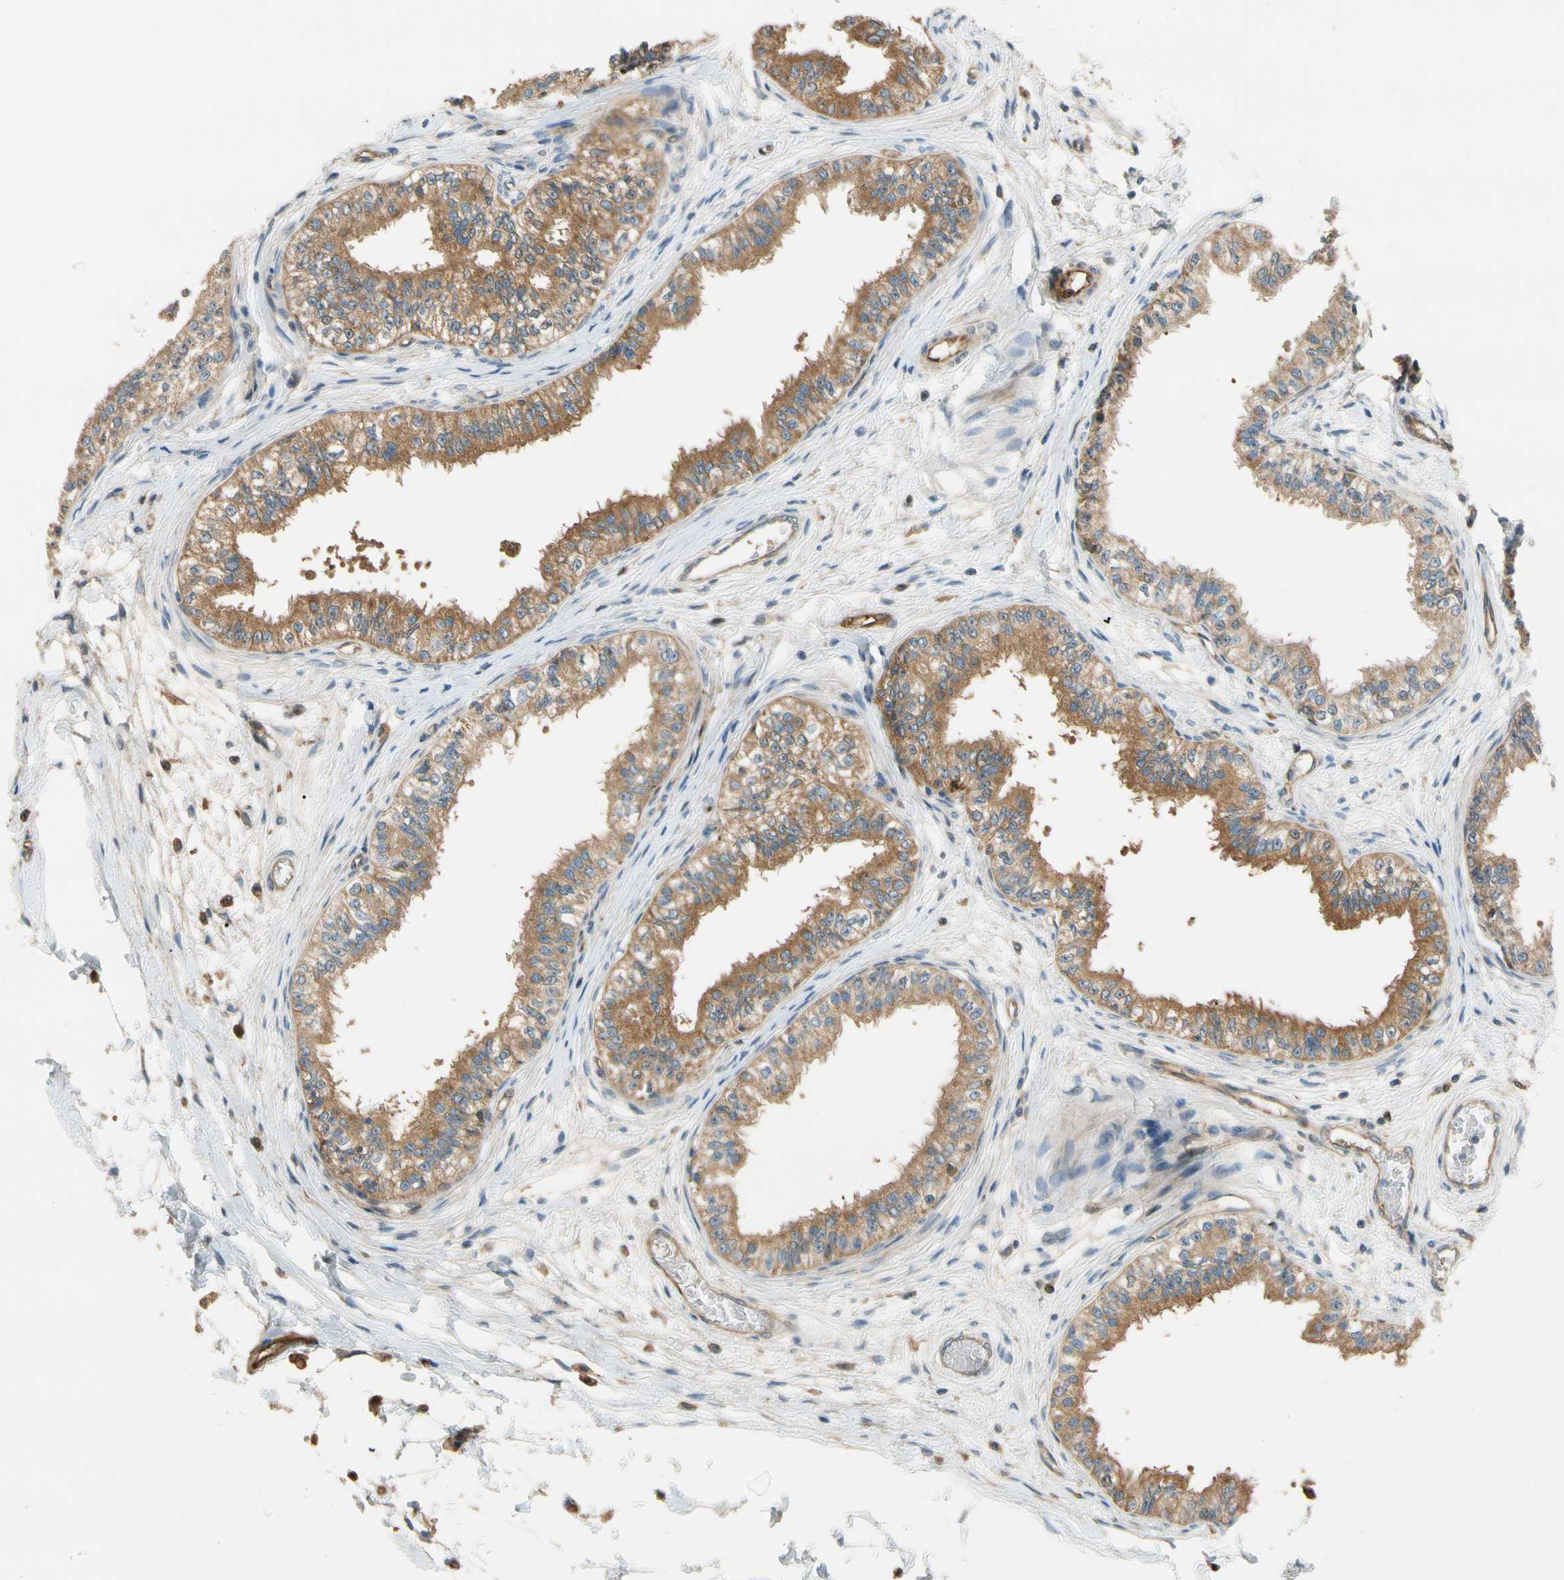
{"staining": {"intensity": "moderate", "quantity": ">75%", "location": "cytoplasmic/membranous"}, "tissue": "epididymis", "cell_type": "Glandular cells", "image_type": "normal", "snomed": [{"axis": "morphology", "description": "Normal tissue, NOS"}, {"axis": "morphology", "description": "Adenocarcinoma, metastatic, NOS"}, {"axis": "topography", "description": "Testis"}, {"axis": "topography", "description": "Epididymis"}], "caption": "Human epididymis stained with a brown dye demonstrates moderate cytoplasmic/membranous positive positivity in about >75% of glandular cells.", "gene": "PARP14", "patient": {"sex": "male", "age": 26}}